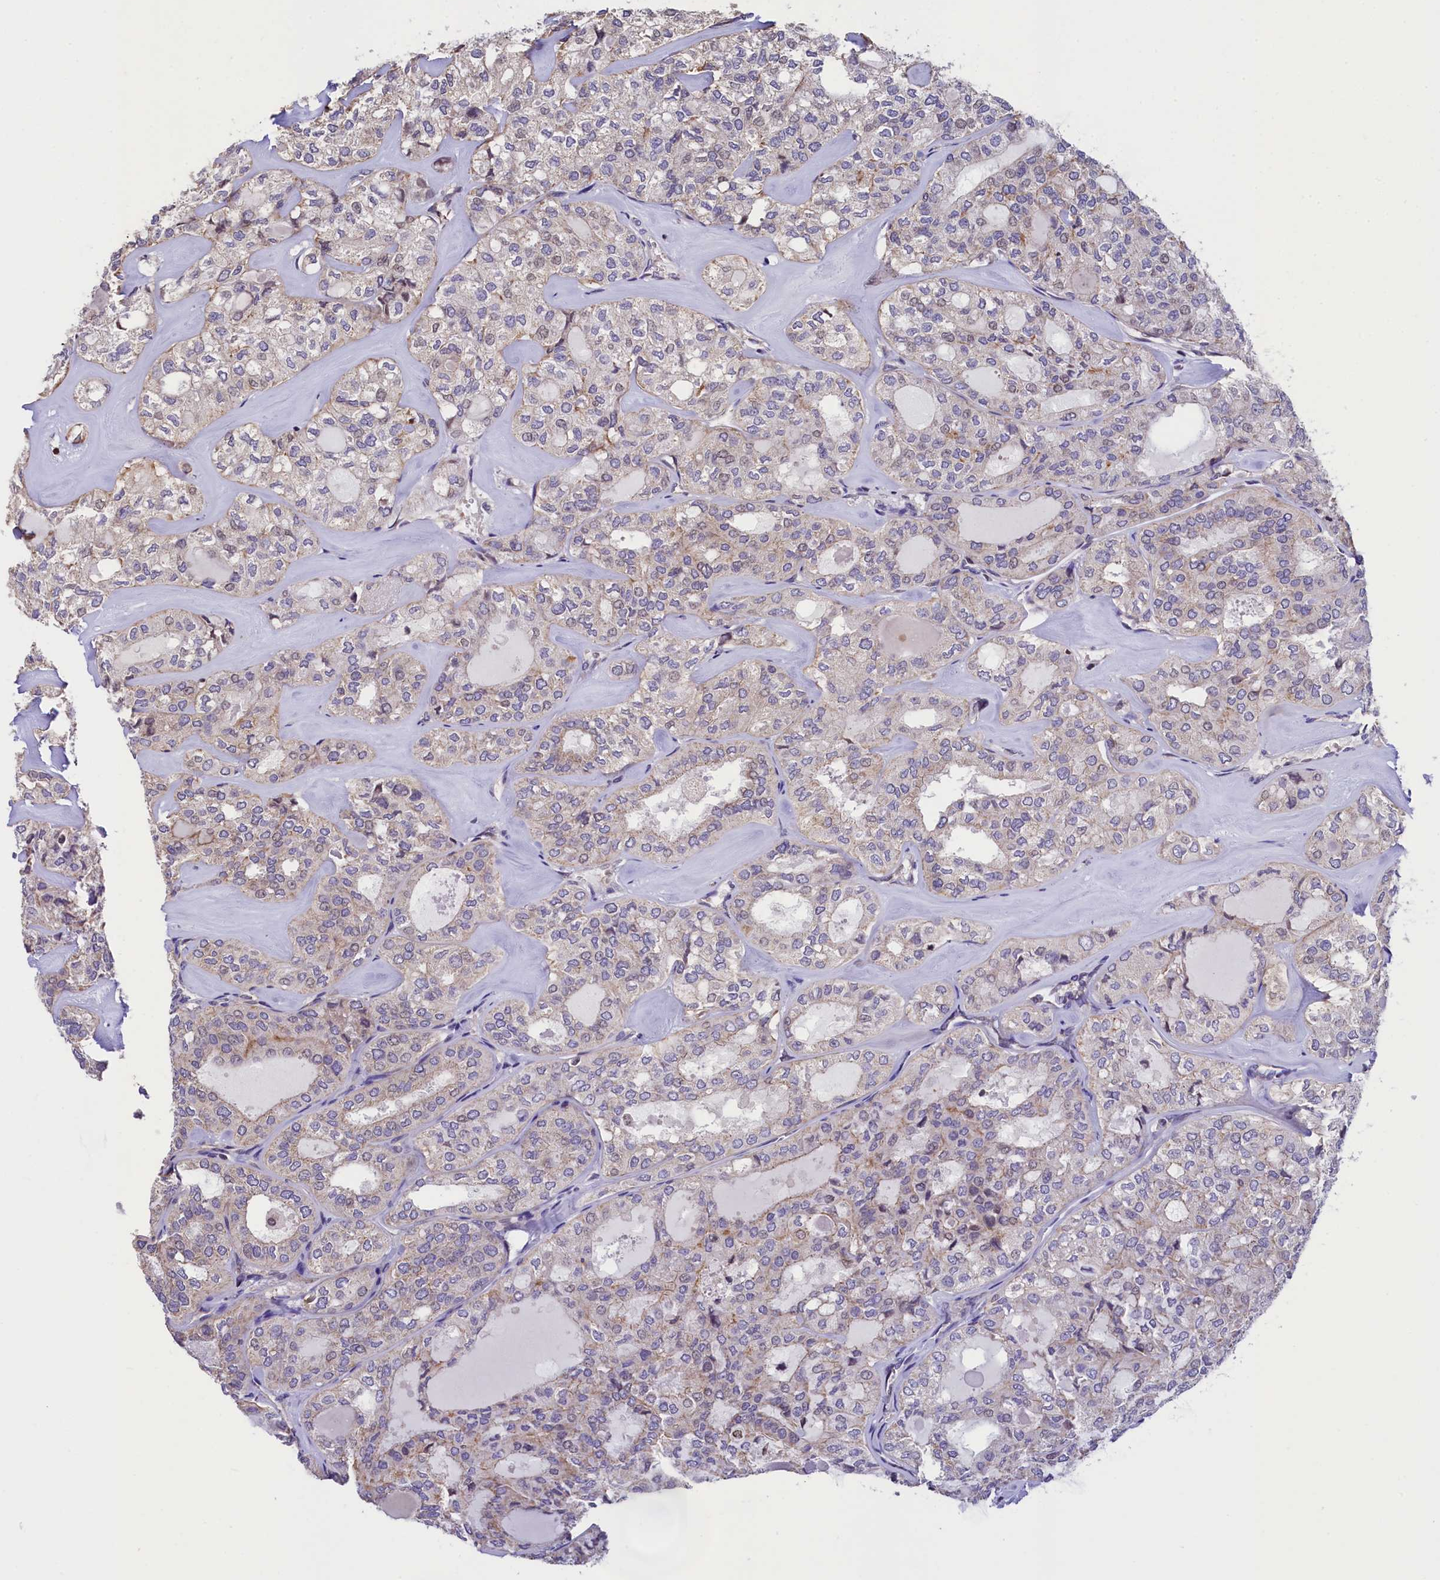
{"staining": {"intensity": "negative", "quantity": "none", "location": "none"}, "tissue": "thyroid cancer", "cell_type": "Tumor cells", "image_type": "cancer", "snomed": [{"axis": "morphology", "description": "Follicular adenoma carcinoma, NOS"}, {"axis": "topography", "description": "Thyroid gland"}], "caption": "Immunohistochemical staining of follicular adenoma carcinoma (thyroid) shows no significant staining in tumor cells.", "gene": "ZNF2", "patient": {"sex": "male", "age": 75}}